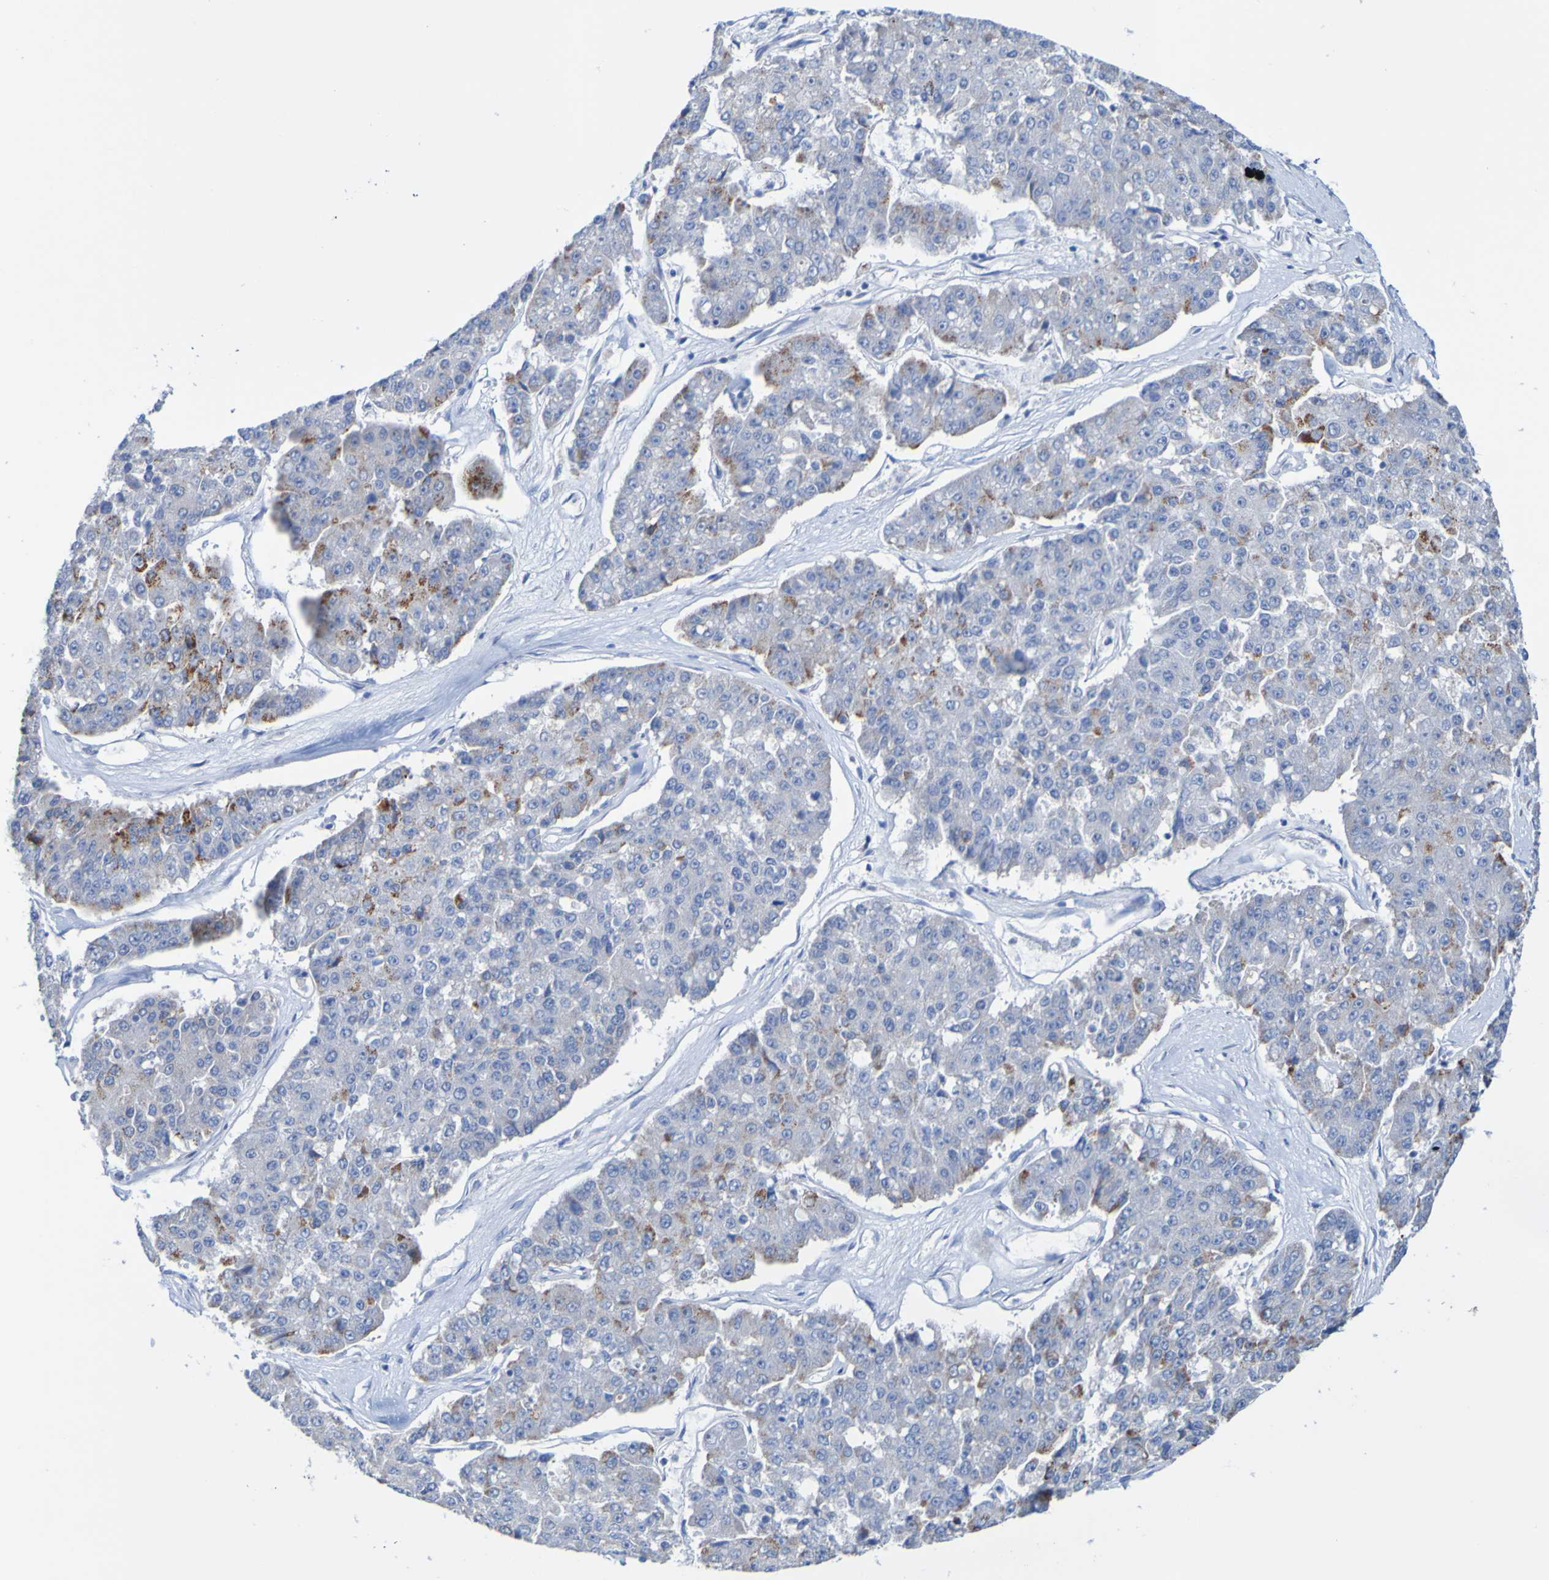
{"staining": {"intensity": "moderate", "quantity": "<25%", "location": "cytoplasmic/membranous"}, "tissue": "pancreatic cancer", "cell_type": "Tumor cells", "image_type": "cancer", "snomed": [{"axis": "morphology", "description": "Adenocarcinoma, NOS"}, {"axis": "topography", "description": "Pancreas"}], "caption": "Protein analysis of pancreatic adenocarcinoma tissue shows moderate cytoplasmic/membranous expression in approximately <25% of tumor cells.", "gene": "ACMSD", "patient": {"sex": "male", "age": 50}}